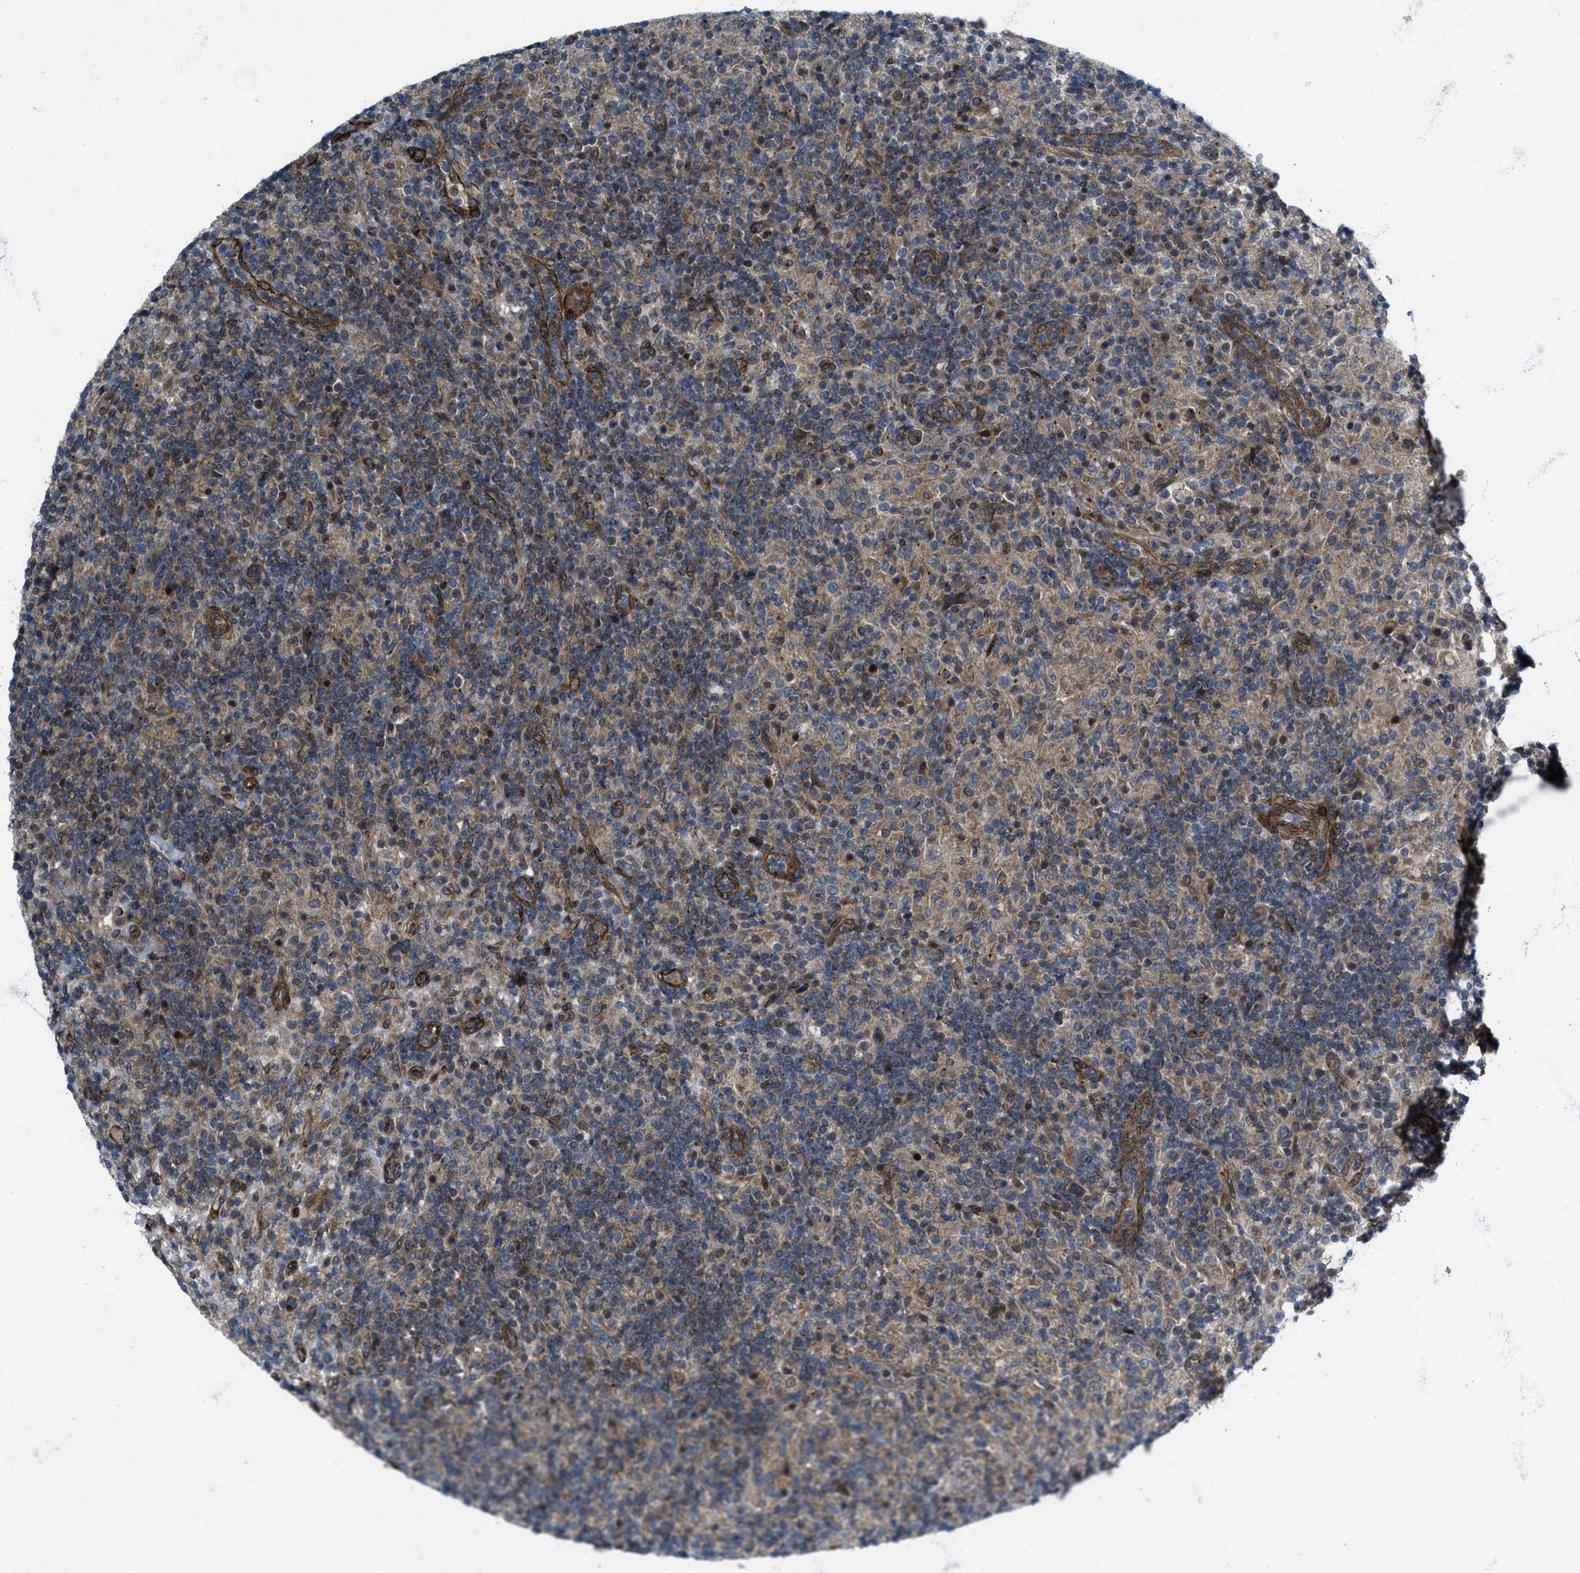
{"staining": {"intensity": "weak", "quantity": ">75%", "location": "cytoplasmic/membranous"}, "tissue": "lymphoma", "cell_type": "Tumor cells", "image_type": "cancer", "snomed": [{"axis": "morphology", "description": "Hodgkin's disease, NOS"}, {"axis": "topography", "description": "Lymph node"}], "caption": "A brown stain highlights weak cytoplasmic/membranous staining of a protein in human Hodgkin's disease tumor cells.", "gene": "URGCP", "patient": {"sex": "male", "age": 70}}